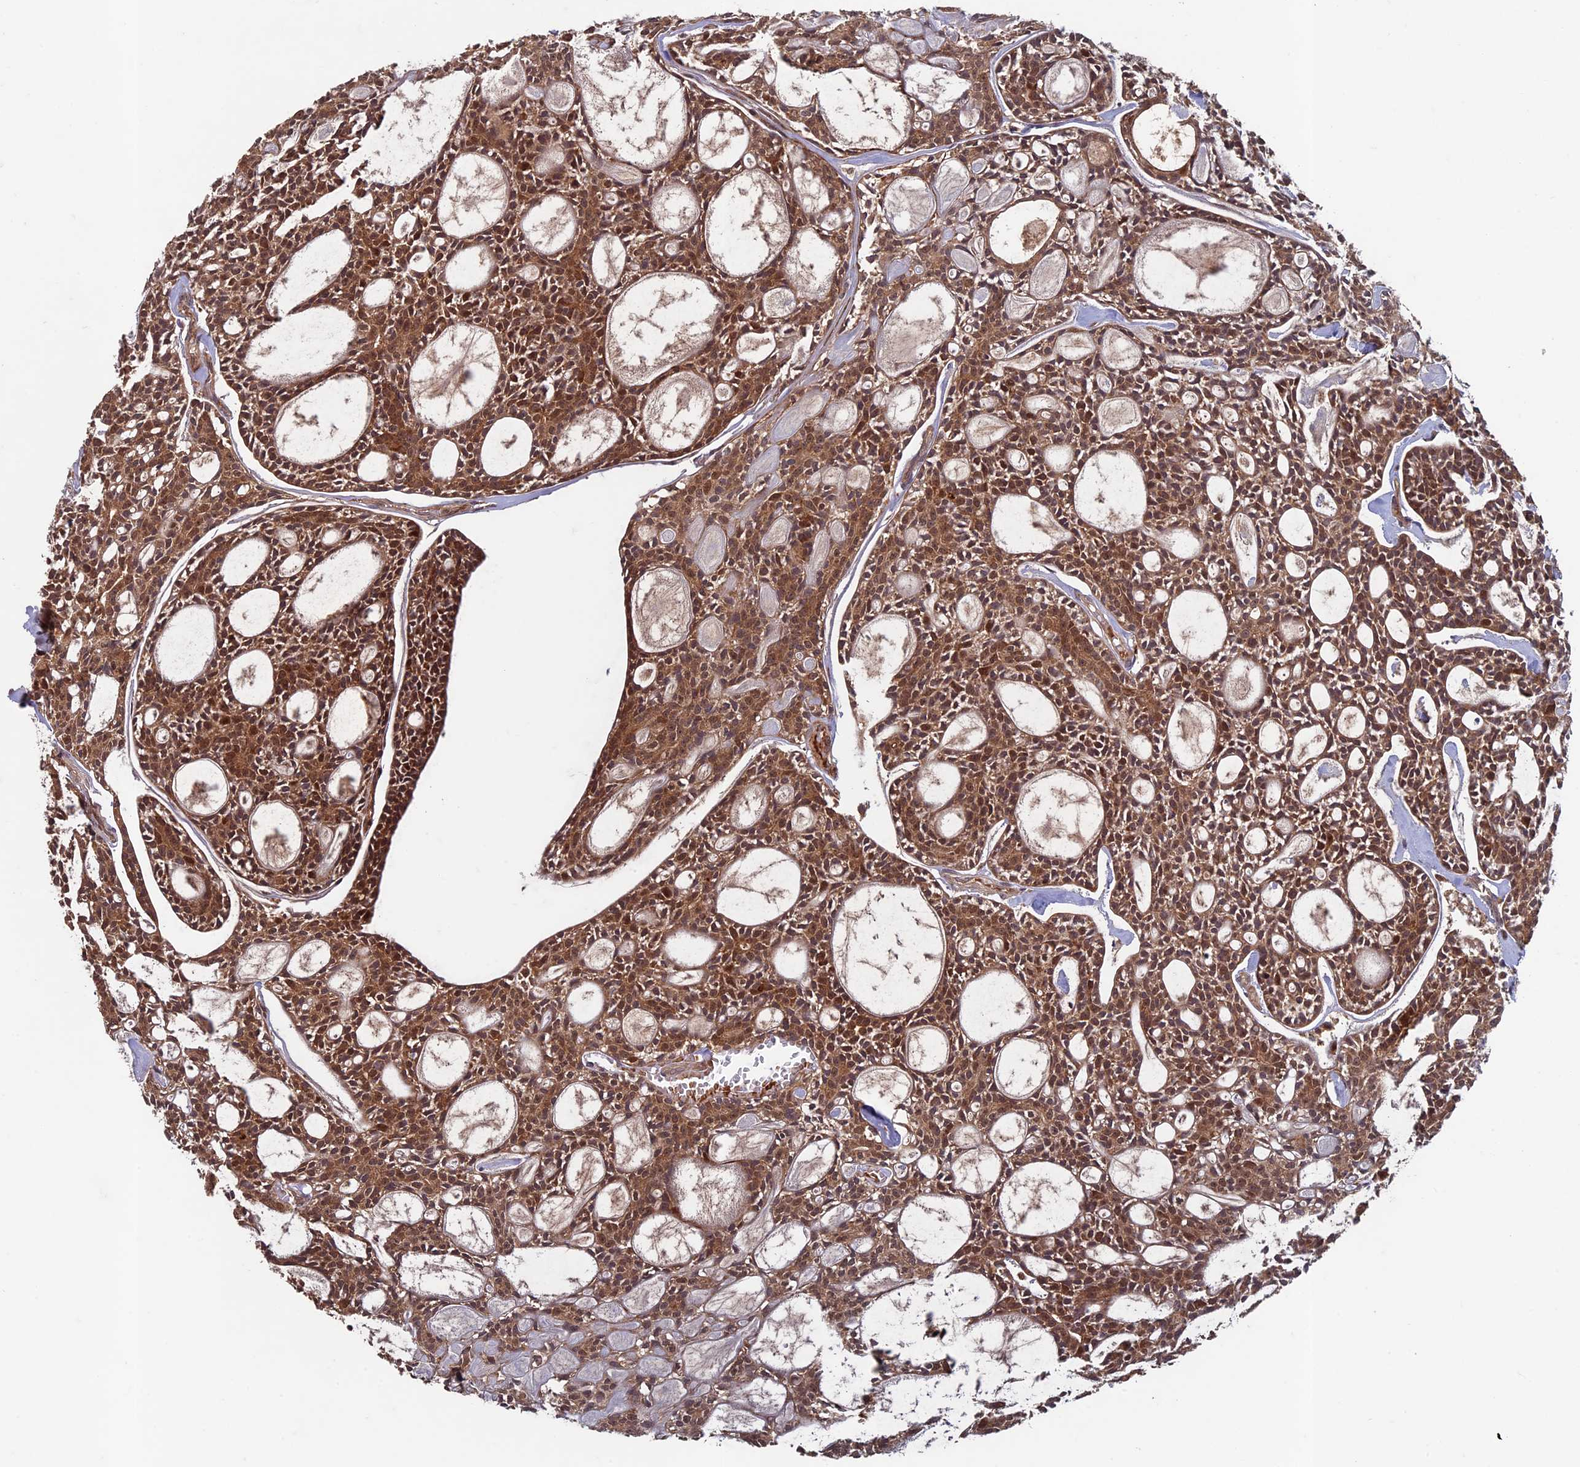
{"staining": {"intensity": "moderate", "quantity": ">75%", "location": "cytoplasmic/membranous,nuclear"}, "tissue": "head and neck cancer", "cell_type": "Tumor cells", "image_type": "cancer", "snomed": [{"axis": "morphology", "description": "Adenocarcinoma, NOS"}, {"axis": "topography", "description": "Salivary gland"}, {"axis": "topography", "description": "Head-Neck"}], "caption": "Immunohistochemistry photomicrograph of head and neck adenocarcinoma stained for a protein (brown), which shows medium levels of moderate cytoplasmic/membranous and nuclear expression in approximately >75% of tumor cells.", "gene": "RCCD1", "patient": {"sex": "male", "age": 55}}